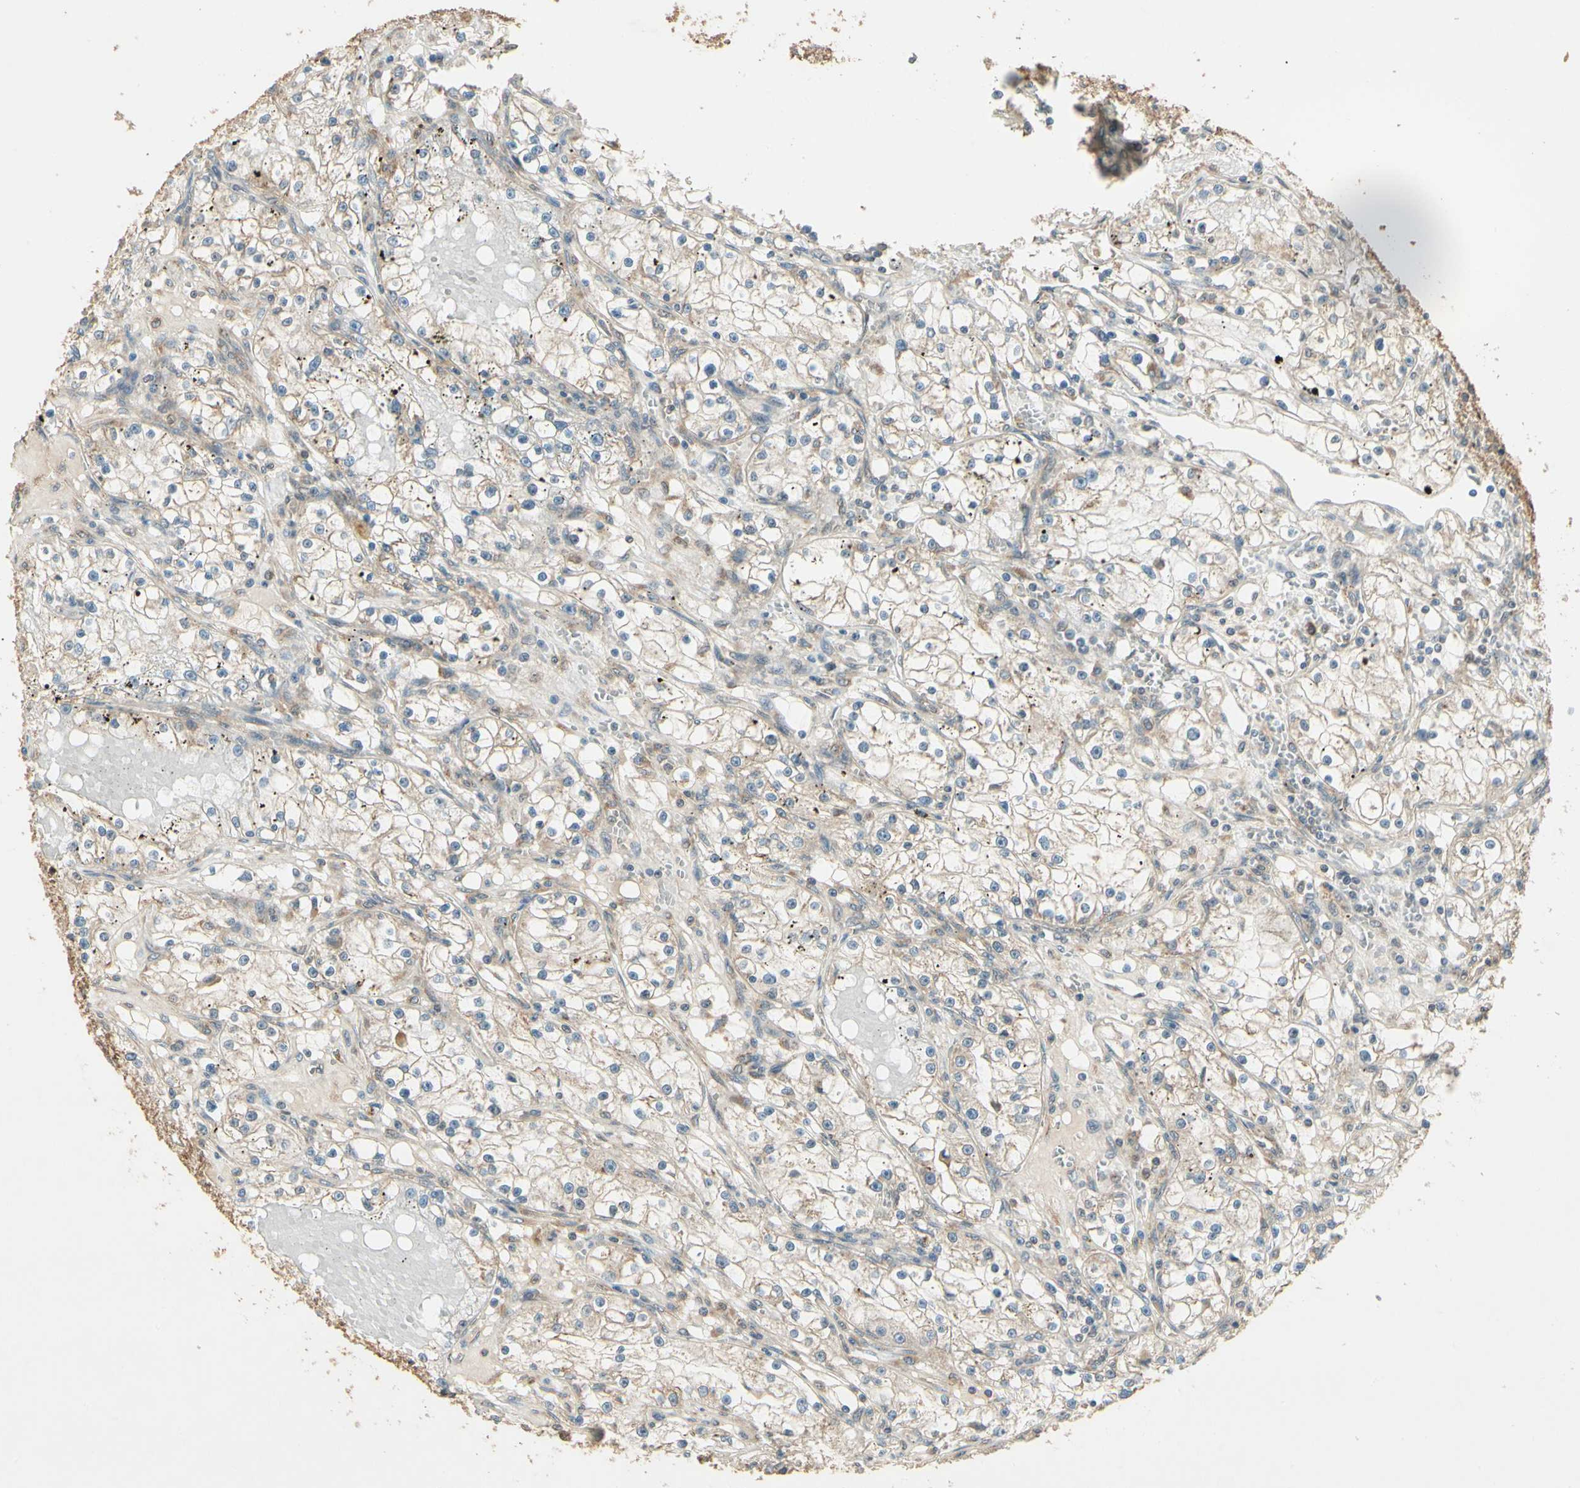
{"staining": {"intensity": "weak", "quantity": "25%-75%", "location": "cytoplasmic/membranous"}, "tissue": "renal cancer", "cell_type": "Tumor cells", "image_type": "cancer", "snomed": [{"axis": "morphology", "description": "Adenocarcinoma, NOS"}, {"axis": "topography", "description": "Kidney"}], "caption": "Human renal cancer (adenocarcinoma) stained with a brown dye displays weak cytoplasmic/membranous positive expression in about 25%-75% of tumor cells.", "gene": "CCT7", "patient": {"sex": "male", "age": 56}}